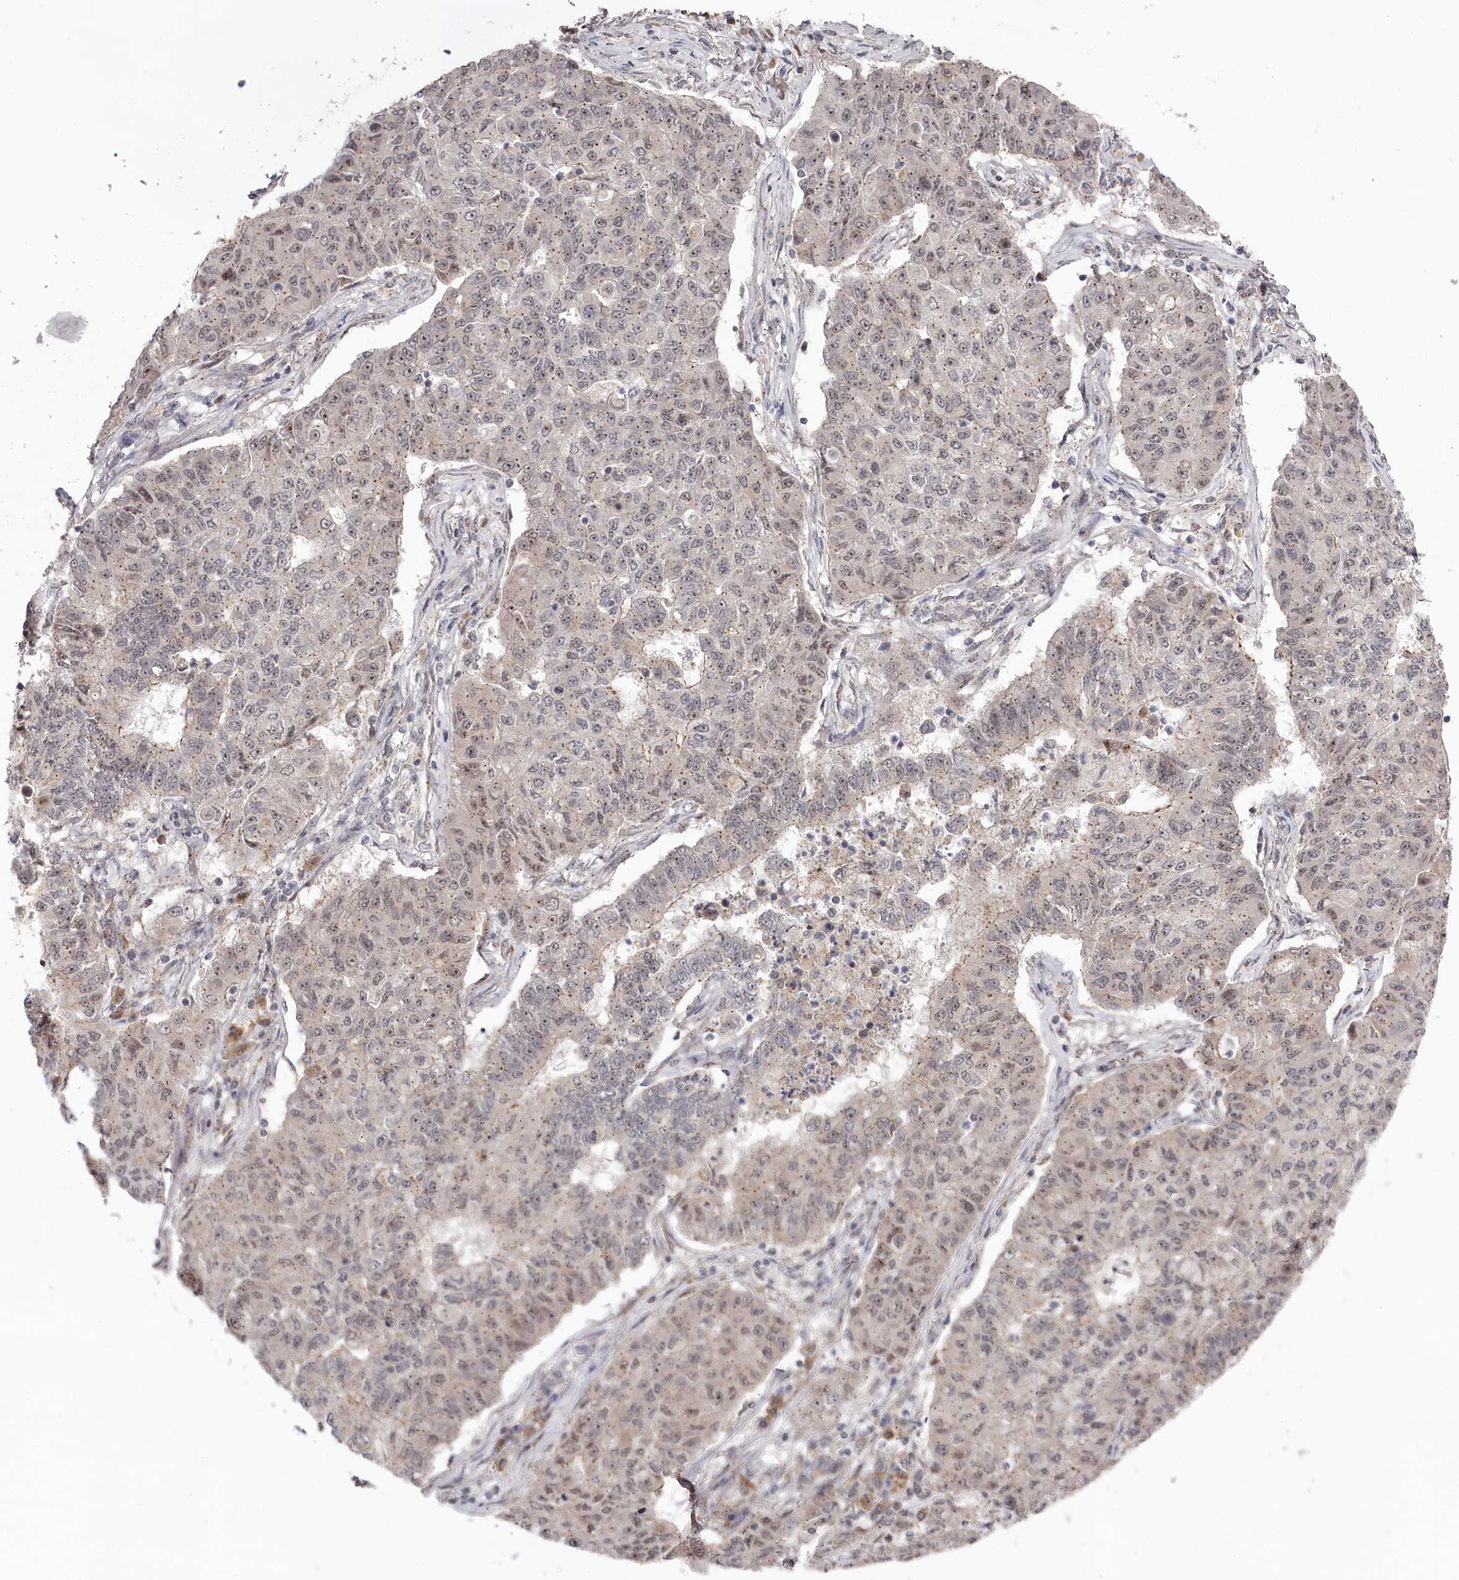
{"staining": {"intensity": "weak", "quantity": "25%-75%", "location": "nuclear"}, "tissue": "lung cancer", "cell_type": "Tumor cells", "image_type": "cancer", "snomed": [{"axis": "morphology", "description": "Squamous cell carcinoma, NOS"}, {"axis": "topography", "description": "Lung"}], "caption": "This micrograph reveals IHC staining of human lung squamous cell carcinoma, with low weak nuclear staining in approximately 25%-75% of tumor cells.", "gene": "EXOSC1", "patient": {"sex": "male", "age": 74}}